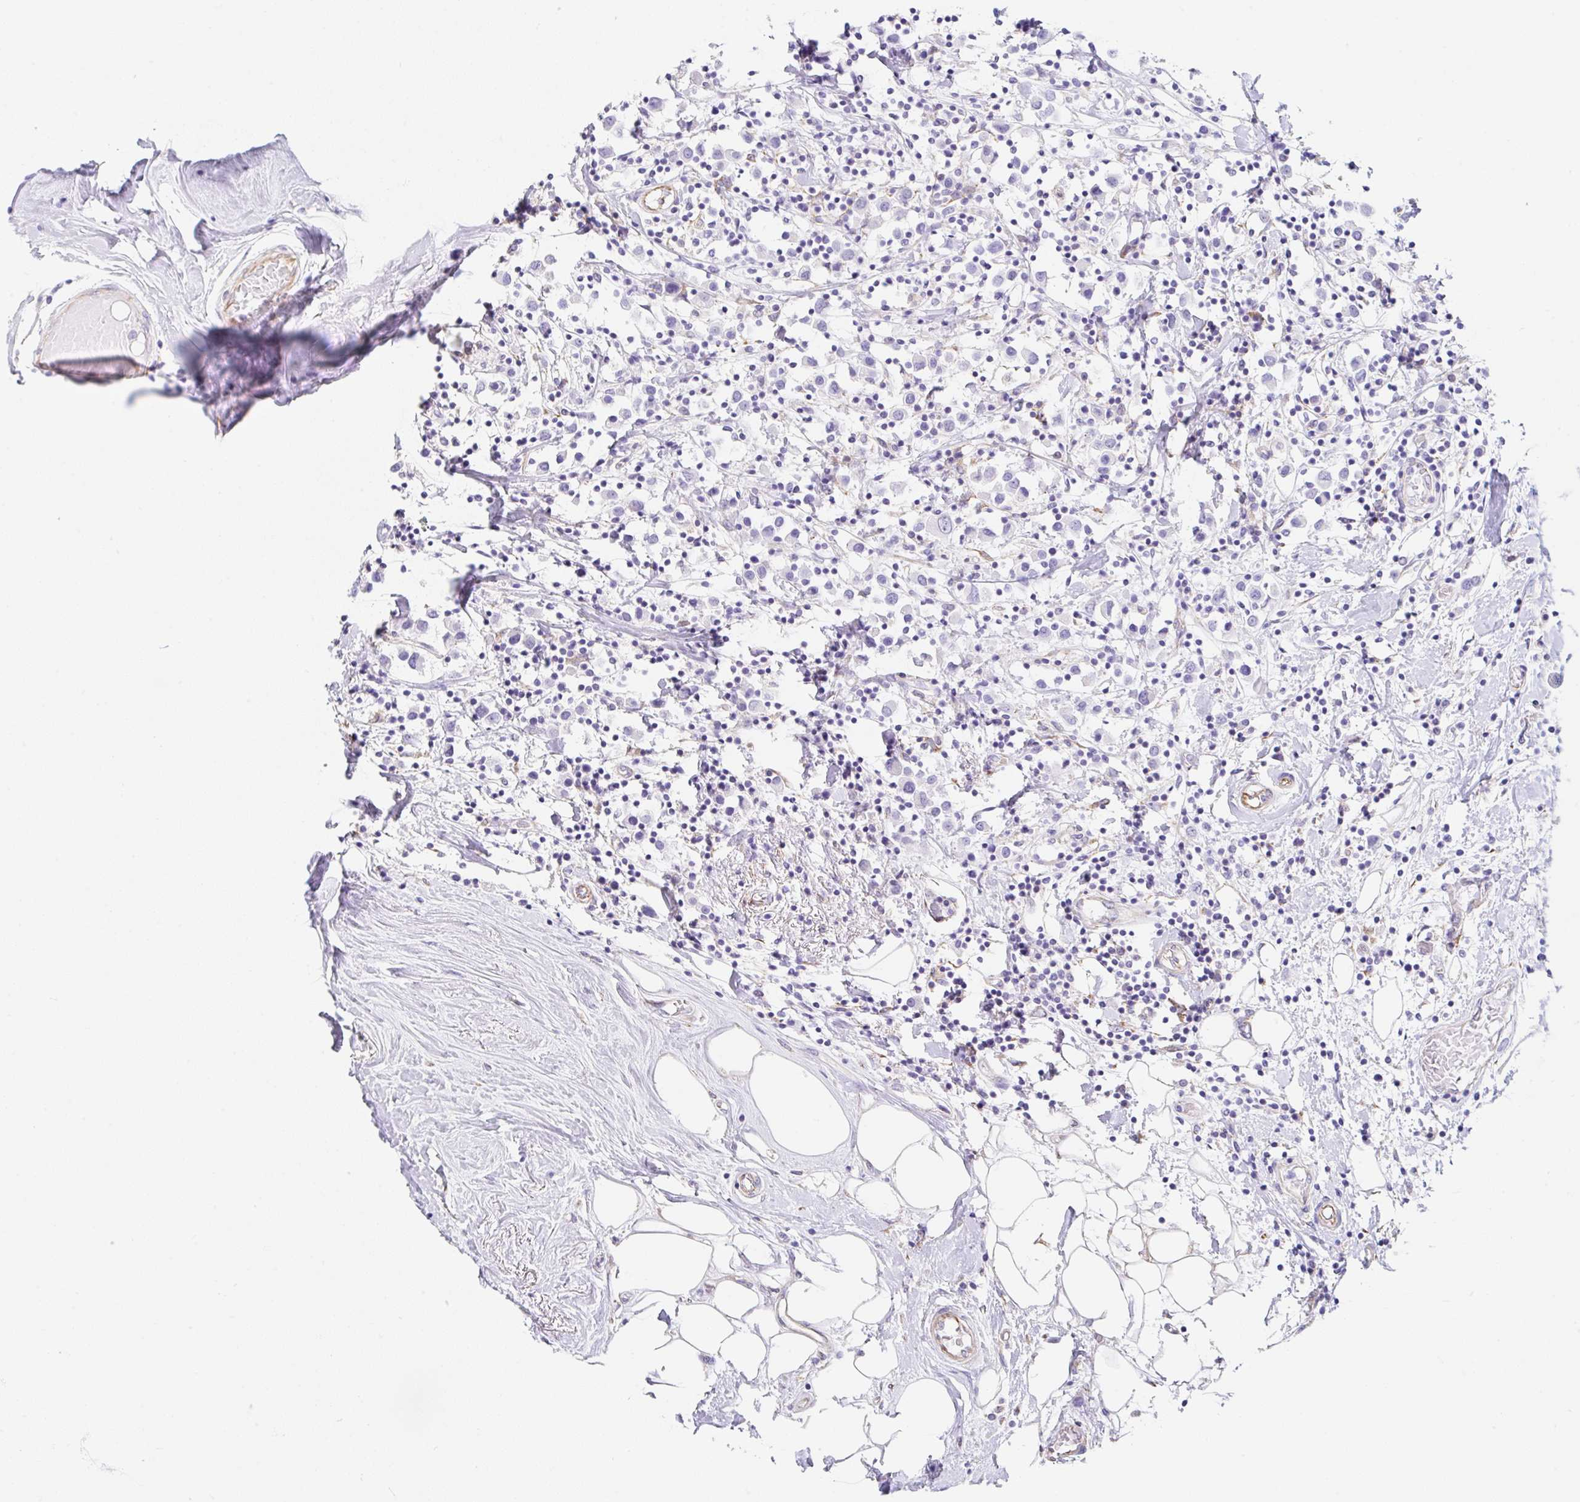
{"staining": {"intensity": "negative", "quantity": "none", "location": "none"}, "tissue": "breast cancer", "cell_type": "Tumor cells", "image_type": "cancer", "snomed": [{"axis": "morphology", "description": "Duct carcinoma"}, {"axis": "topography", "description": "Breast"}], "caption": "High magnification brightfield microscopy of breast cancer (intraductal carcinoma) stained with DAB (3,3'-diaminobenzidine) (brown) and counterstained with hematoxylin (blue): tumor cells show no significant staining.", "gene": "DKK4", "patient": {"sex": "female", "age": 61}}